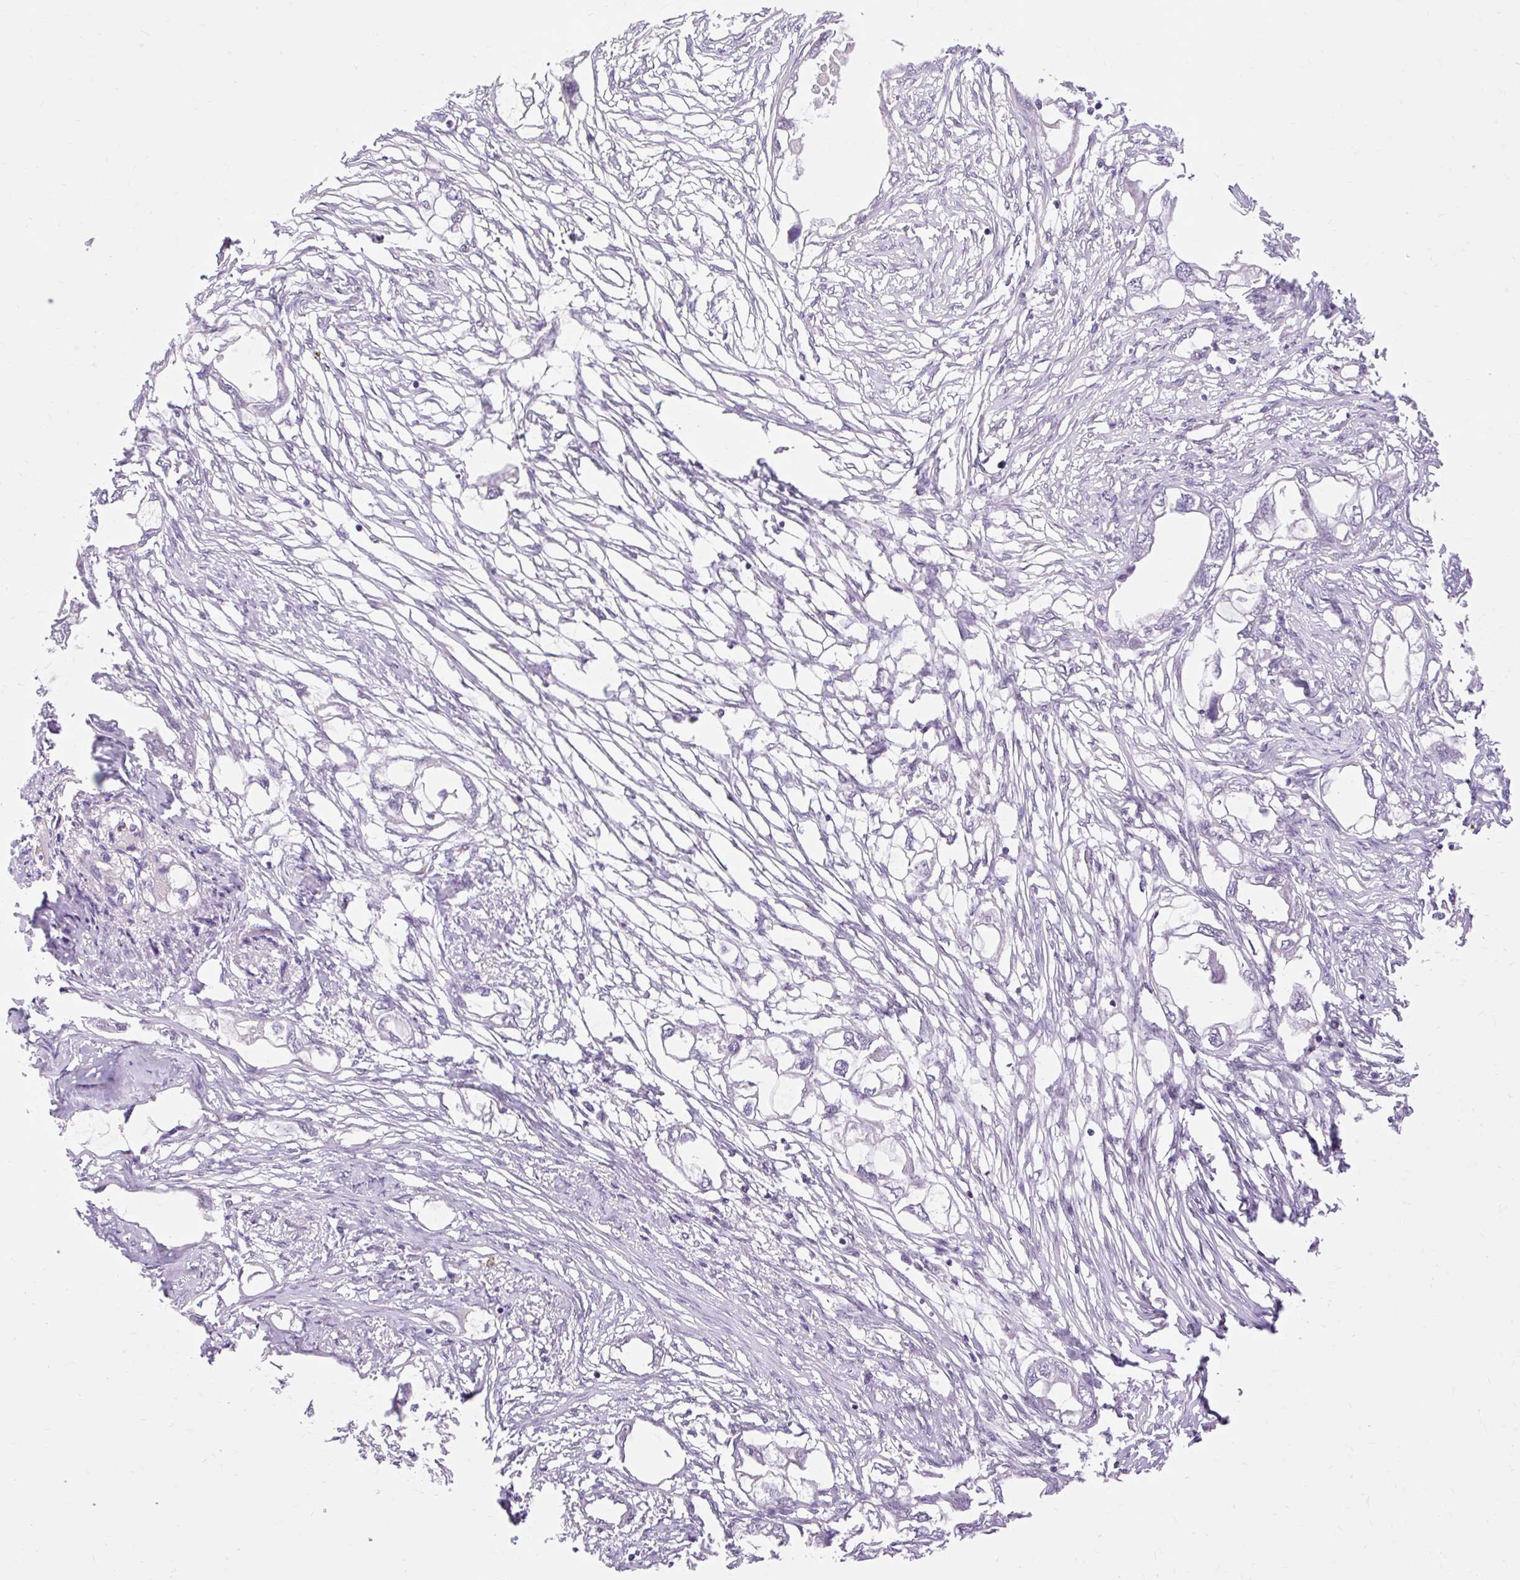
{"staining": {"intensity": "negative", "quantity": "none", "location": "none"}, "tissue": "endometrial cancer", "cell_type": "Tumor cells", "image_type": "cancer", "snomed": [{"axis": "morphology", "description": "Adenocarcinoma, NOS"}, {"axis": "morphology", "description": "Adenocarcinoma, metastatic, NOS"}, {"axis": "topography", "description": "Adipose tissue"}, {"axis": "topography", "description": "Endometrium"}], "caption": "DAB (3,3'-diaminobenzidine) immunohistochemical staining of human endometrial cancer (metastatic adenocarcinoma) shows no significant staining in tumor cells. (DAB (3,3'-diaminobenzidine) IHC visualized using brightfield microscopy, high magnification).", "gene": "NPIPB12", "patient": {"sex": "female", "age": 67}}